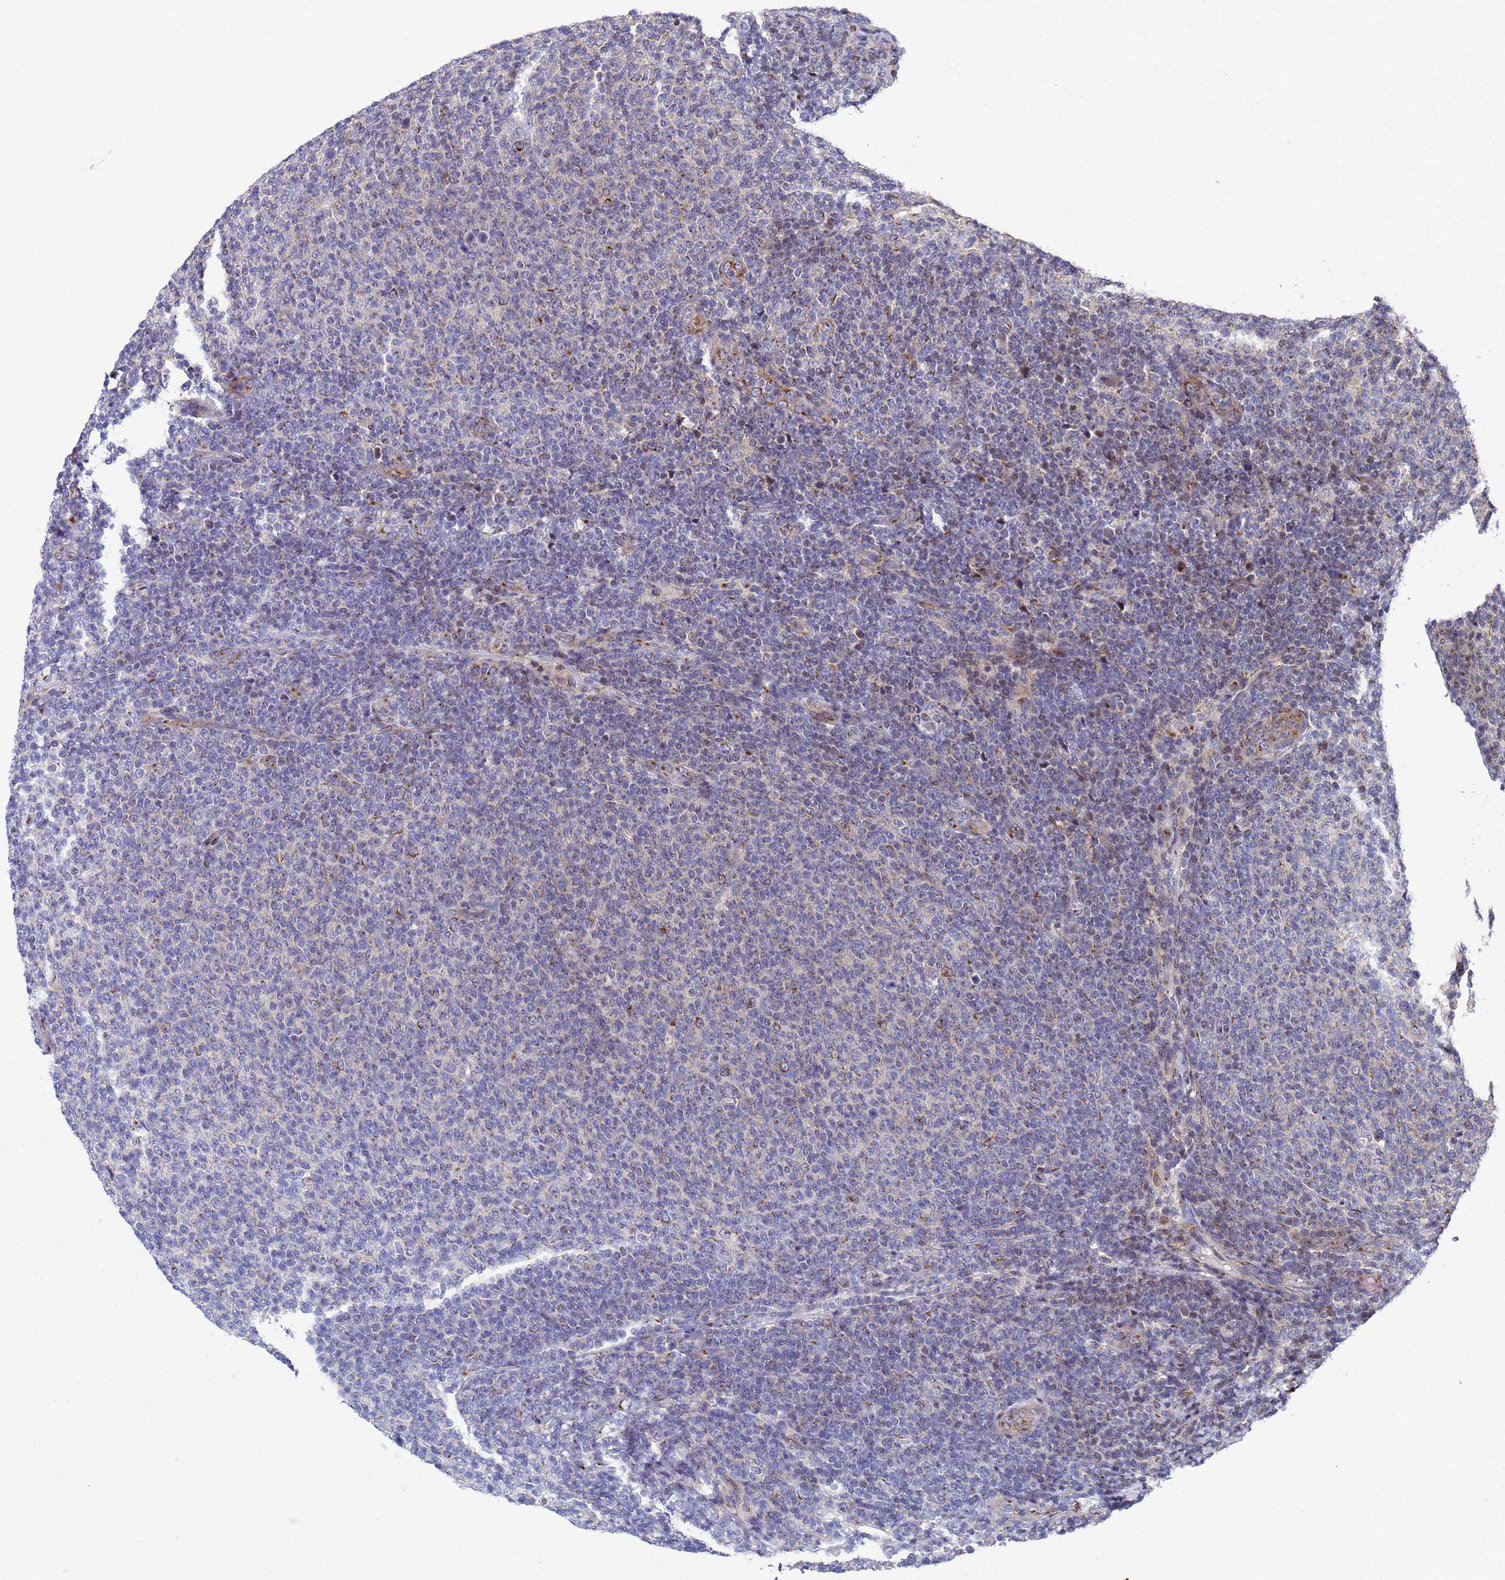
{"staining": {"intensity": "weak", "quantity": "<25%", "location": "cytoplasmic/membranous"}, "tissue": "lymphoma", "cell_type": "Tumor cells", "image_type": "cancer", "snomed": [{"axis": "morphology", "description": "Malignant lymphoma, non-Hodgkin's type, Low grade"}, {"axis": "topography", "description": "Lymph node"}], "caption": "Lymphoma stained for a protein using IHC demonstrates no expression tumor cells.", "gene": "NSUN6", "patient": {"sex": "male", "age": 66}}